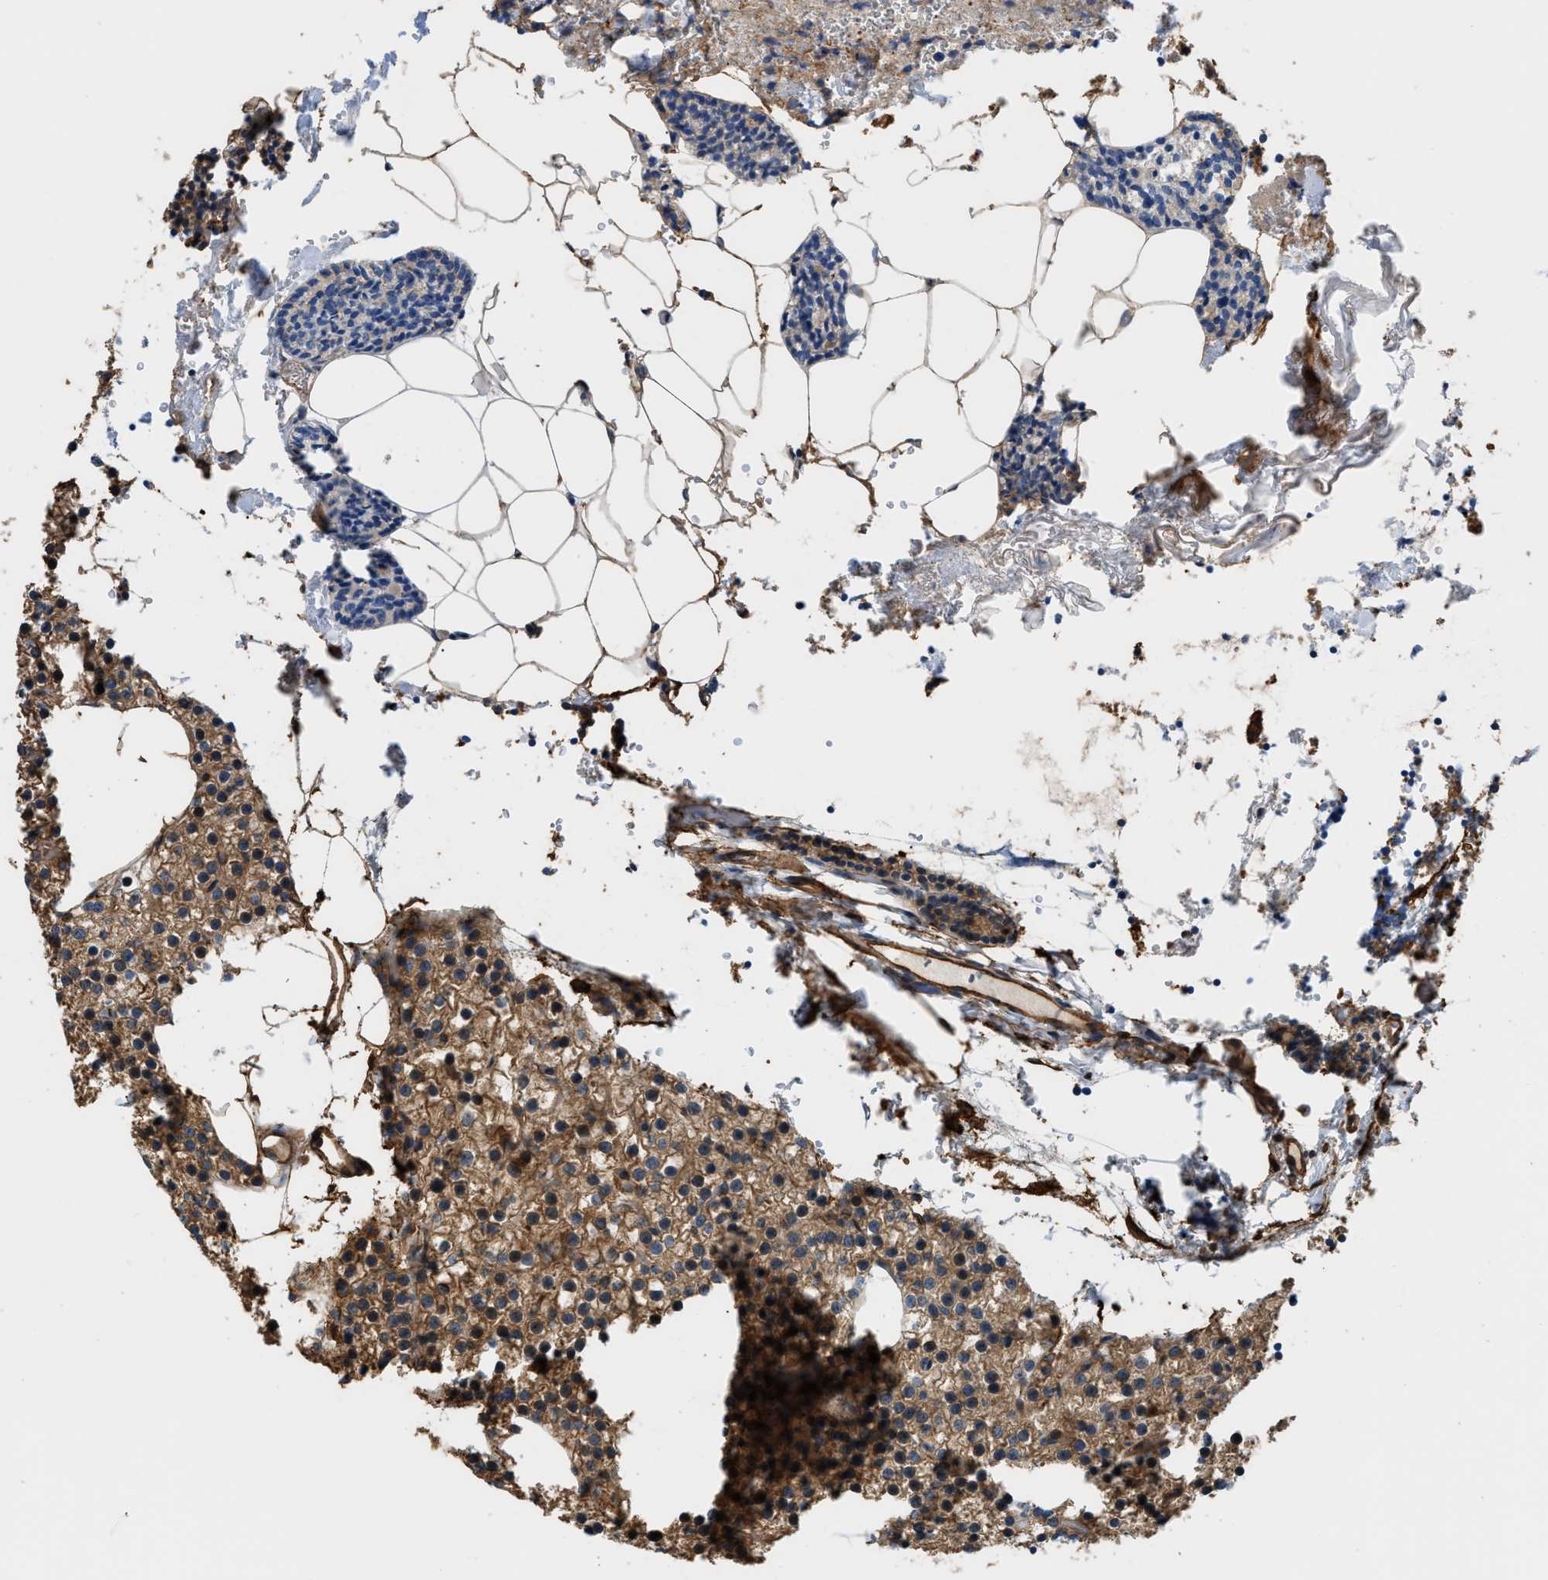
{"staining": {"intensity": "moderate", "quantity": ">75%", "location": "cytoplasmic/membranous"}, "tissue": "parathyroid gland", "cell_type": "Glandular cells", "image_type": "normal", "snomed": [{"axis": "morphology", "description": "Normal tissue, NOS"}, {"axis": "morphology", "description": "Adenoma, NOS"}, {"axis": "topography", "description": "Parathyroid gland"}], "caption": "A medium amount of moderate cytoplasmic/membranous expression is identified in approximately >75% of glandular cells in normal parathyroid gland. Using DAB (3,3'-diaminobenzidine) (brown) and hematoxylin (blue) stains, captured at high magnification using brightfield microscopy.", "gene": "DDHD2", "patient": {"sex": "female", "age": 70}}